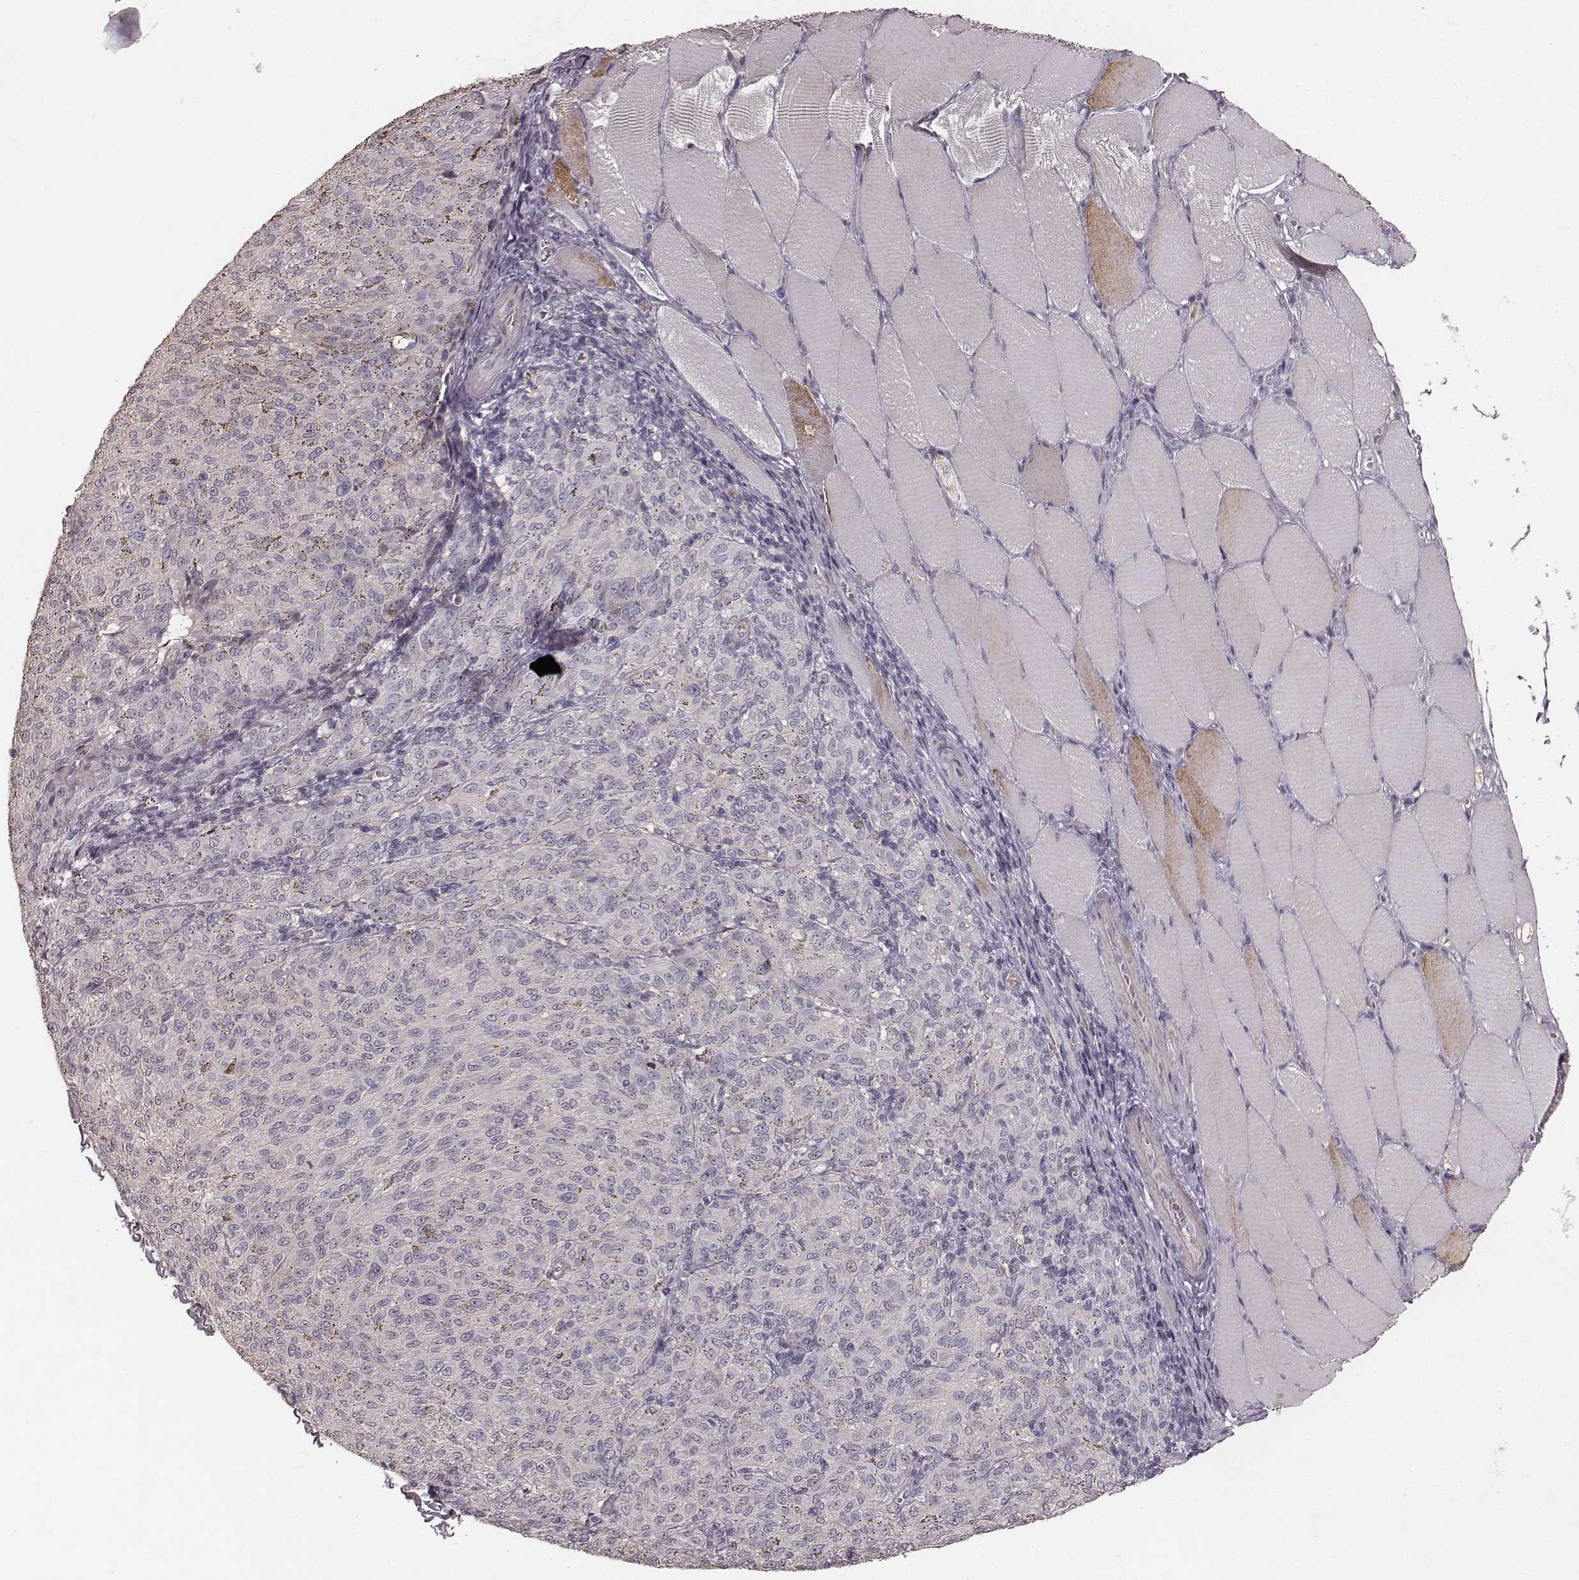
{"staining": {"intensity": "negative", "quantity": "none", "location": "none"}, "tissue": "melanoma", "cell_type": "Tumor cells", "image_type": "cancer", "snomed": [{"axis": "morphology", "description": "Malignant melanoma, NOS"}, {"axis": "topography", "description": "Skin"}], "caption": "Immunohistochemical staining of malignant melanoma demonstrates no significant positivity in tumor cells.", "gene": "MADCAM1", "patient": {"sex": "female", "age": 72}}